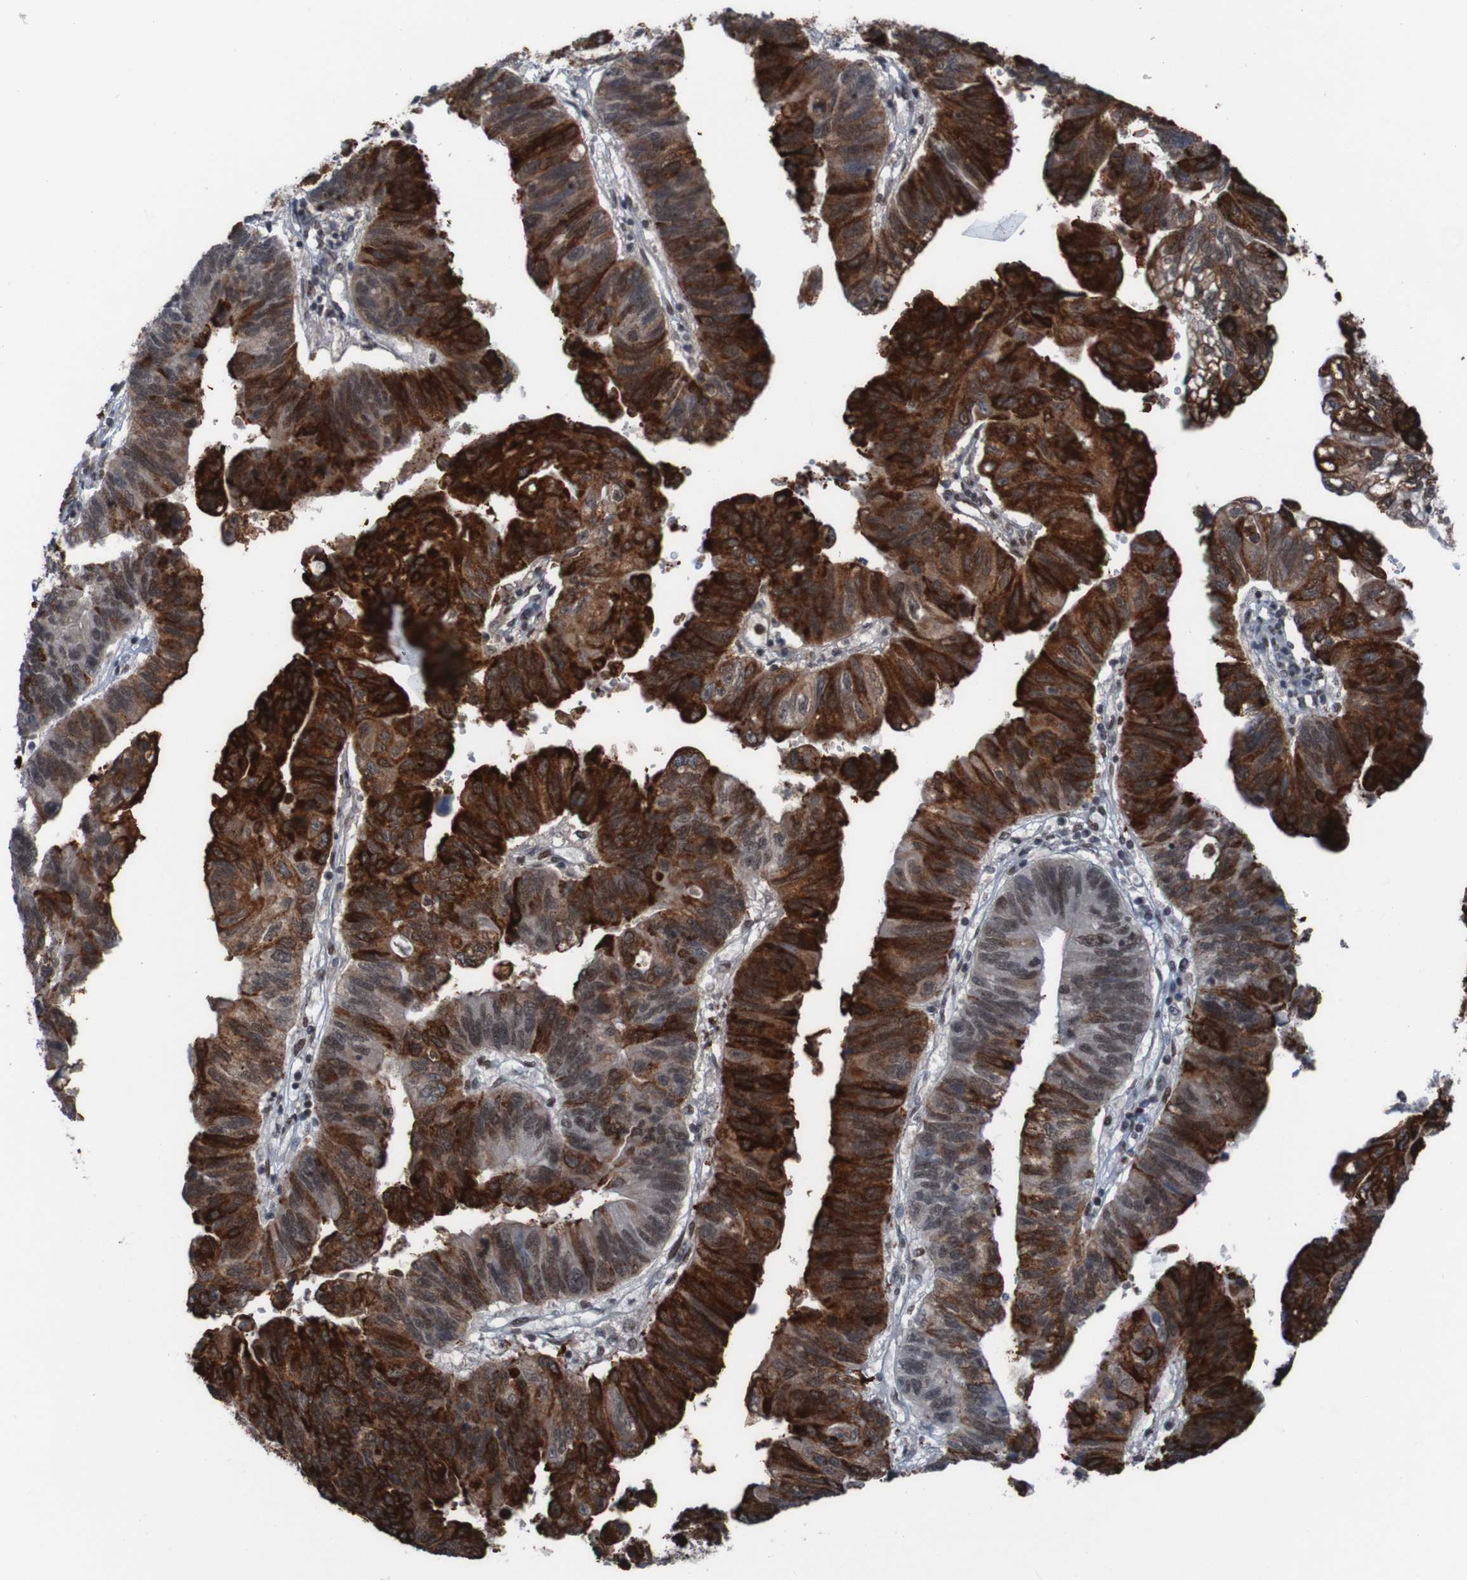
{"staining": {"intensity": "strong", "quantity": ">75%", "location": "cytoplasmic/membranous,nuclear"}, "tissue": "stomach cancer", "cell_type": "Tumor cells", "image_type": "cancer", "snomed": [{"axis": "morphology", "description": "Adenocarcinoma, NOS"}, {"axis": "topography", "description": "Stomach"}], "caption": "Immunohistochemical staining of stomach cancer displays strong cytoplasmic/membranous and nuclear protein positivity in approximately >75% of tumor cells.", "gene": "PHF2", "patient": {"sex": "male", "age": 59}}